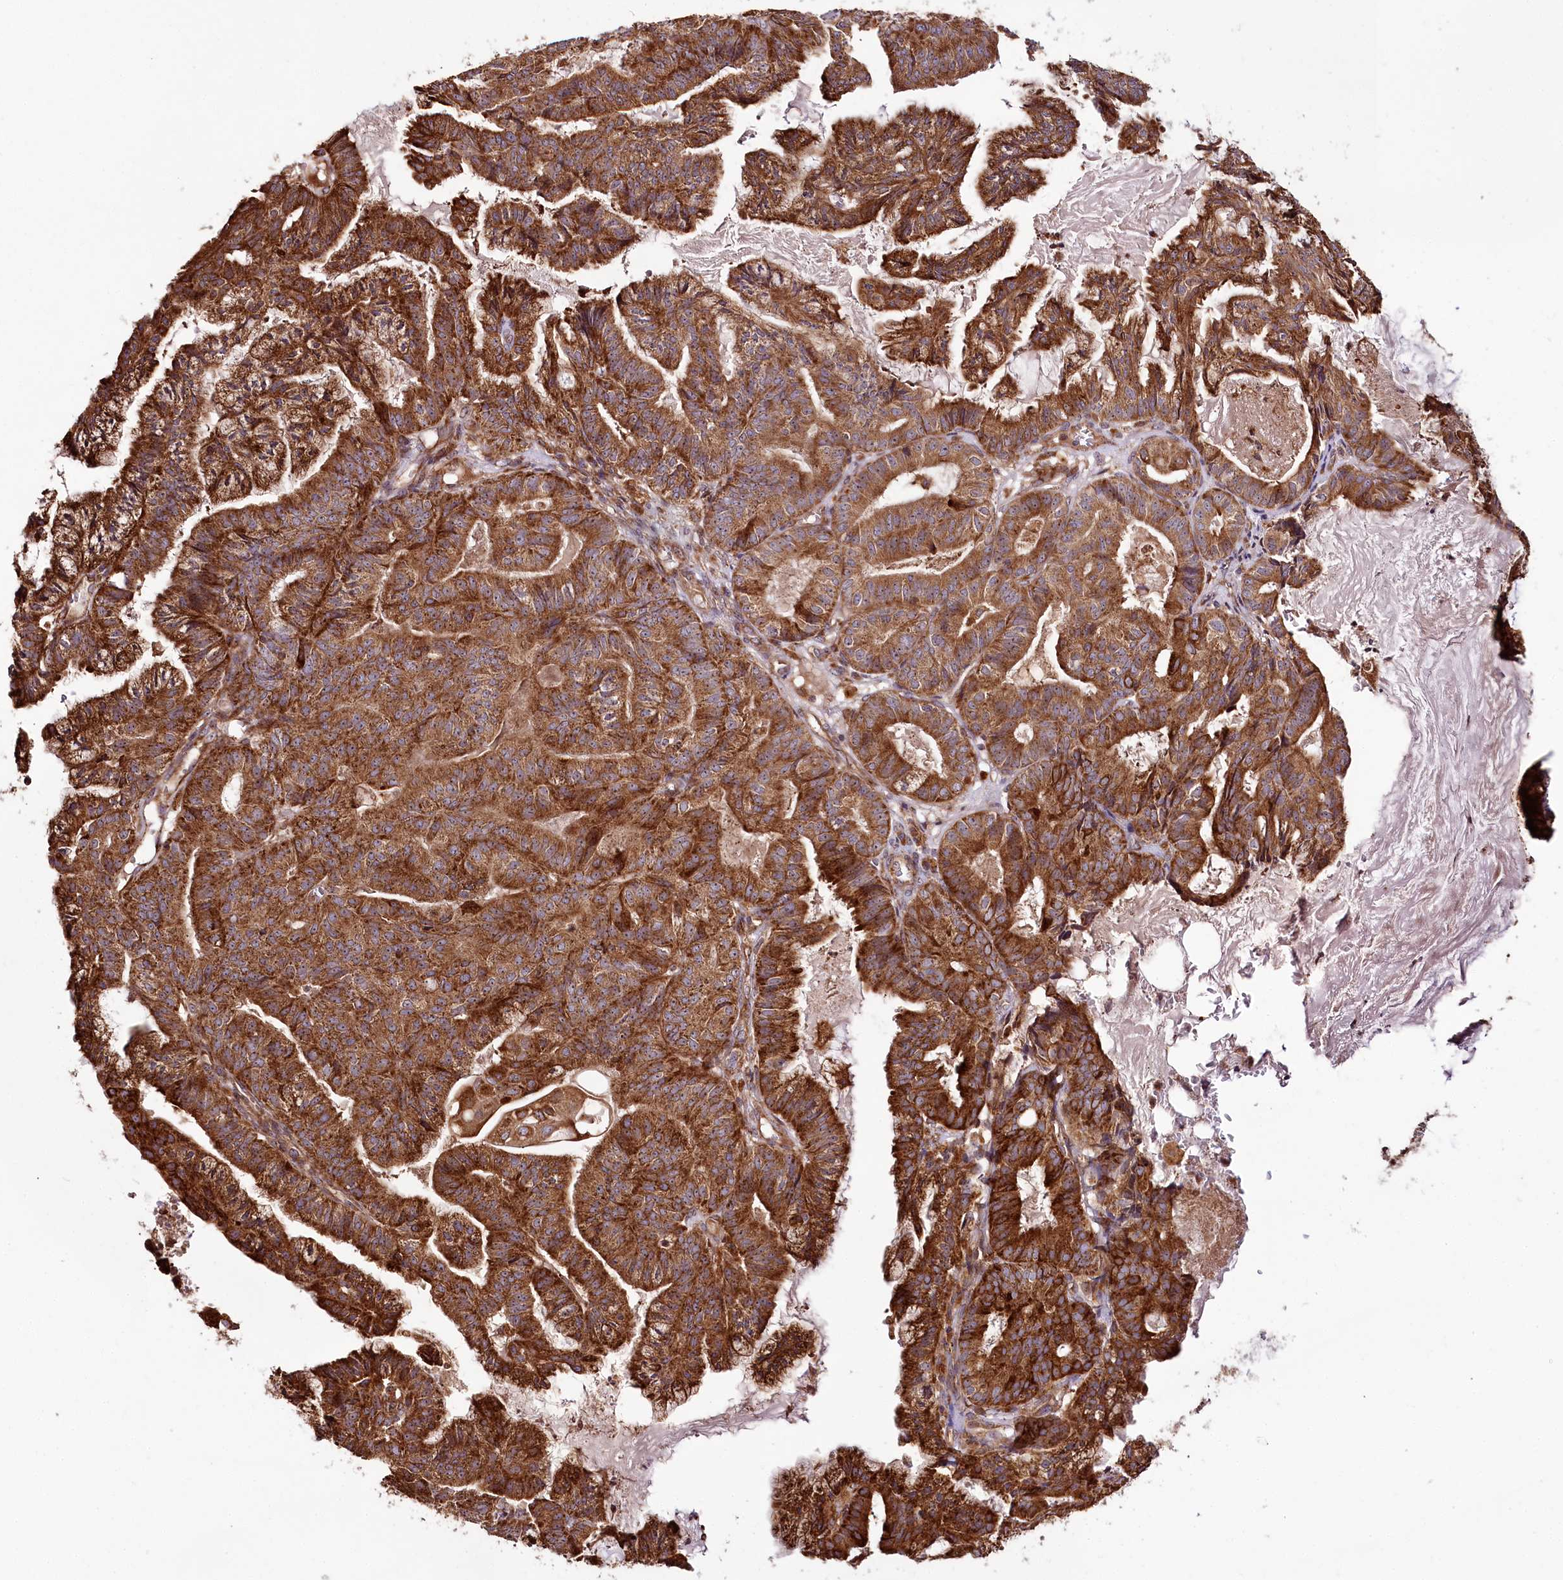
{"staining": {"intensity": "strong", "quantity": ">75%", "location": "cytoplasmic/membranous"}, "tissue": "endometrial cancer", "cell_type": "Tumor cells", "image_type": "cancer", "snomed": [{"axis": "morphology", "description": "Adenocarcinoma, NOS"}, {"axis": "topography", "description": "Endometrium"}], "caption": "Strong cytoplasmic/membranous expression is present in about >75% of tumor cells in adenocarcinoma (endometrial). (brown staining indicates protein expression, while blue staining denotes nuclei).", "gene": "RAB7A", "patient": {"sex": "female", "age": 86}}